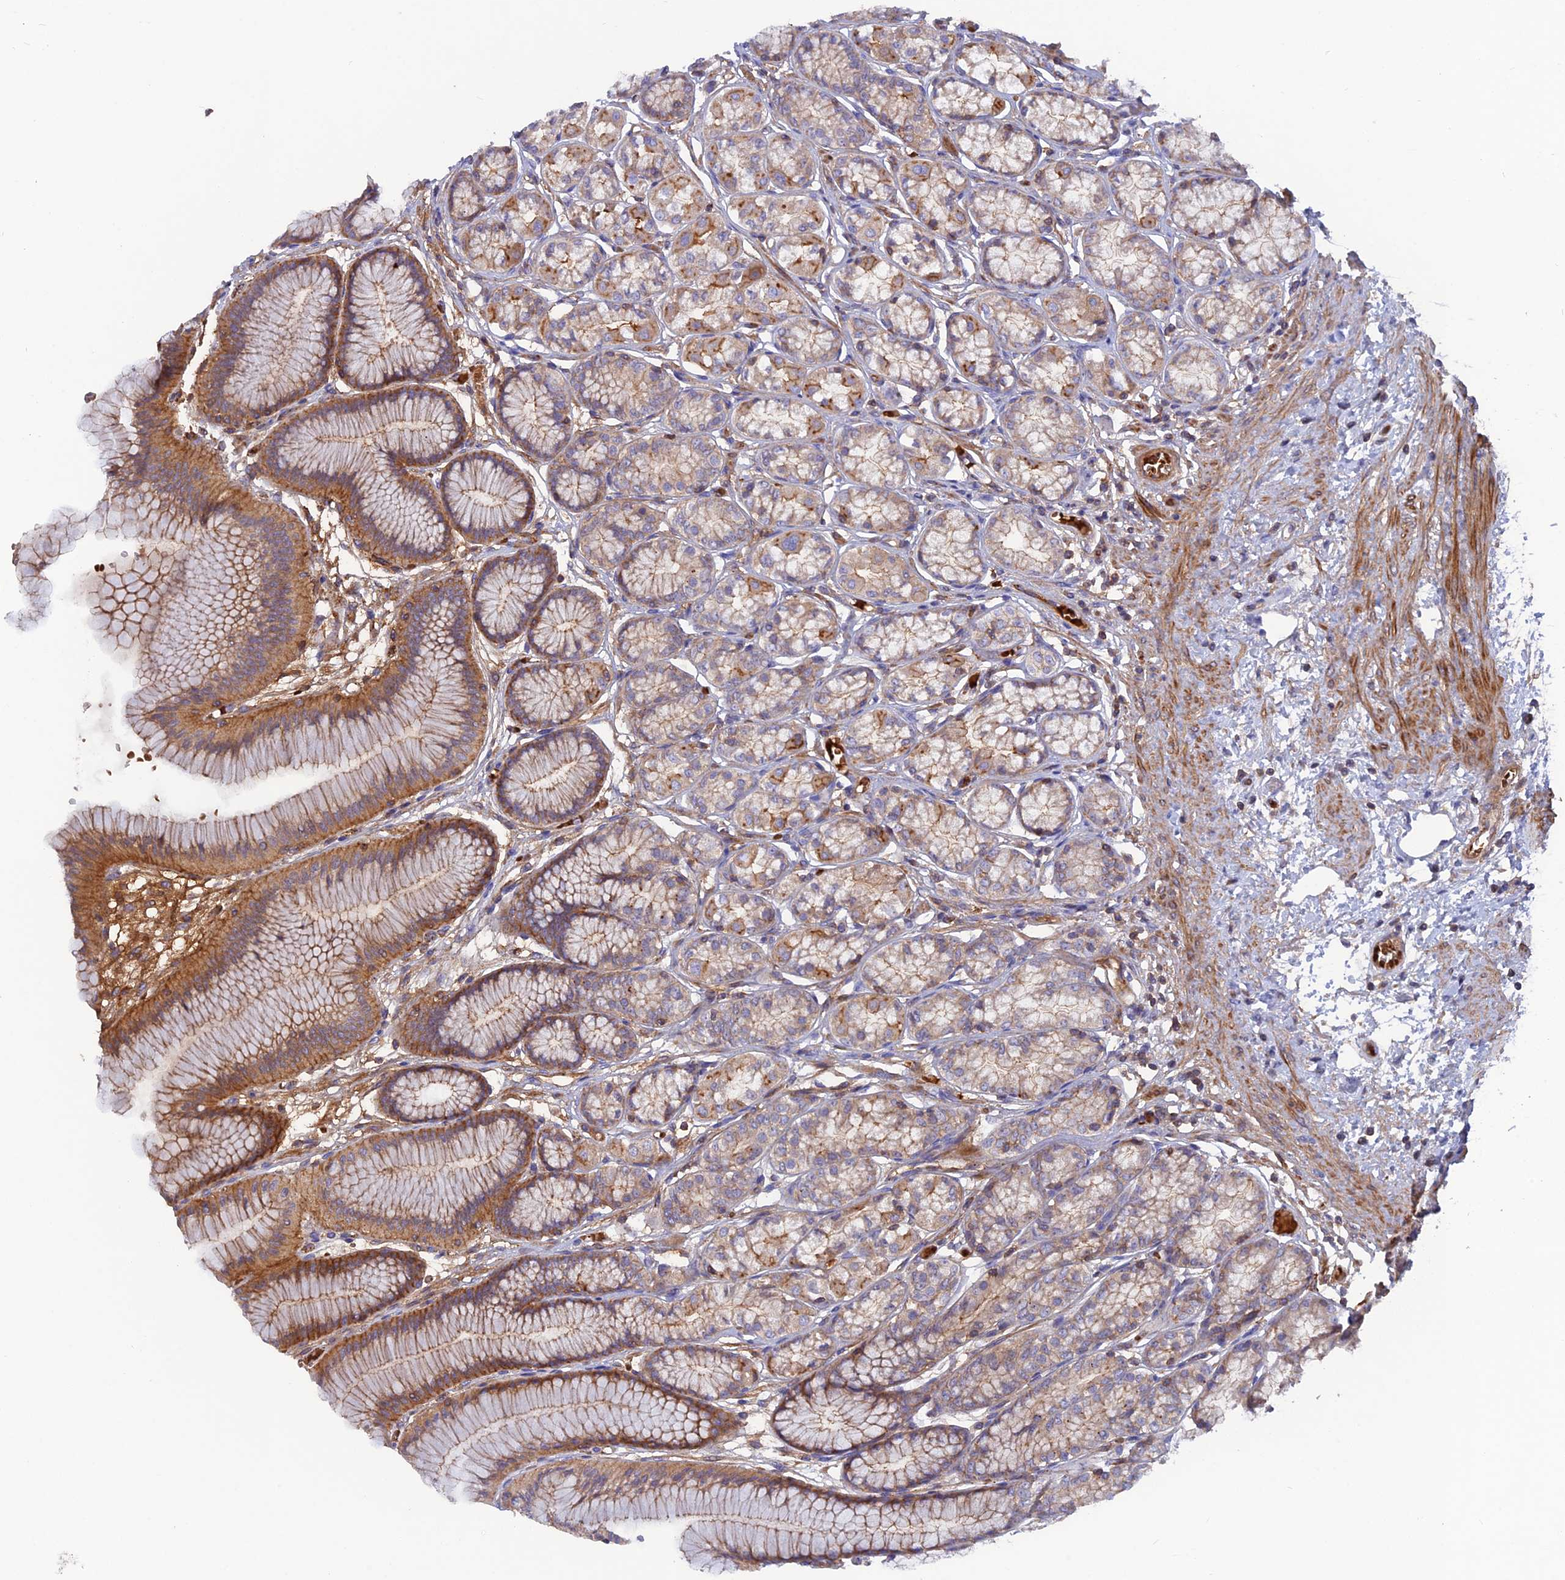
{"staining": {"intensity": "moderate", "quantity": "25%-75%", "location": "cytoplasmic/membranous"}, "tissue": "stomach", "cell_type": "Glandular cells", "image_type": "normal", "snomed": [{"axis": "morphology", "description": "Normal tissue, NOS"}, {"axis": "morphology", "description": "Adenocarcinoma, NOS"}, {"axis": "morphology", "description": "Adenocarcinoma, High grade"}, {"axis": "topography", "description": "Stomach, upper"}, {"axis": "topography", "description": "Stomach"}], "caption": "Stomach was stained to show a protein in brown. There is medium levels of moderate cytoplasmic/membranous expression in about 25%-75% of glandular cells. The staining was performed using DAB, with brown indicating positive protein expression. Nuclei are stained blue with hematoxylin.", "gene": "CPNE7", "patient": {"sex": "female", "age": 65}}